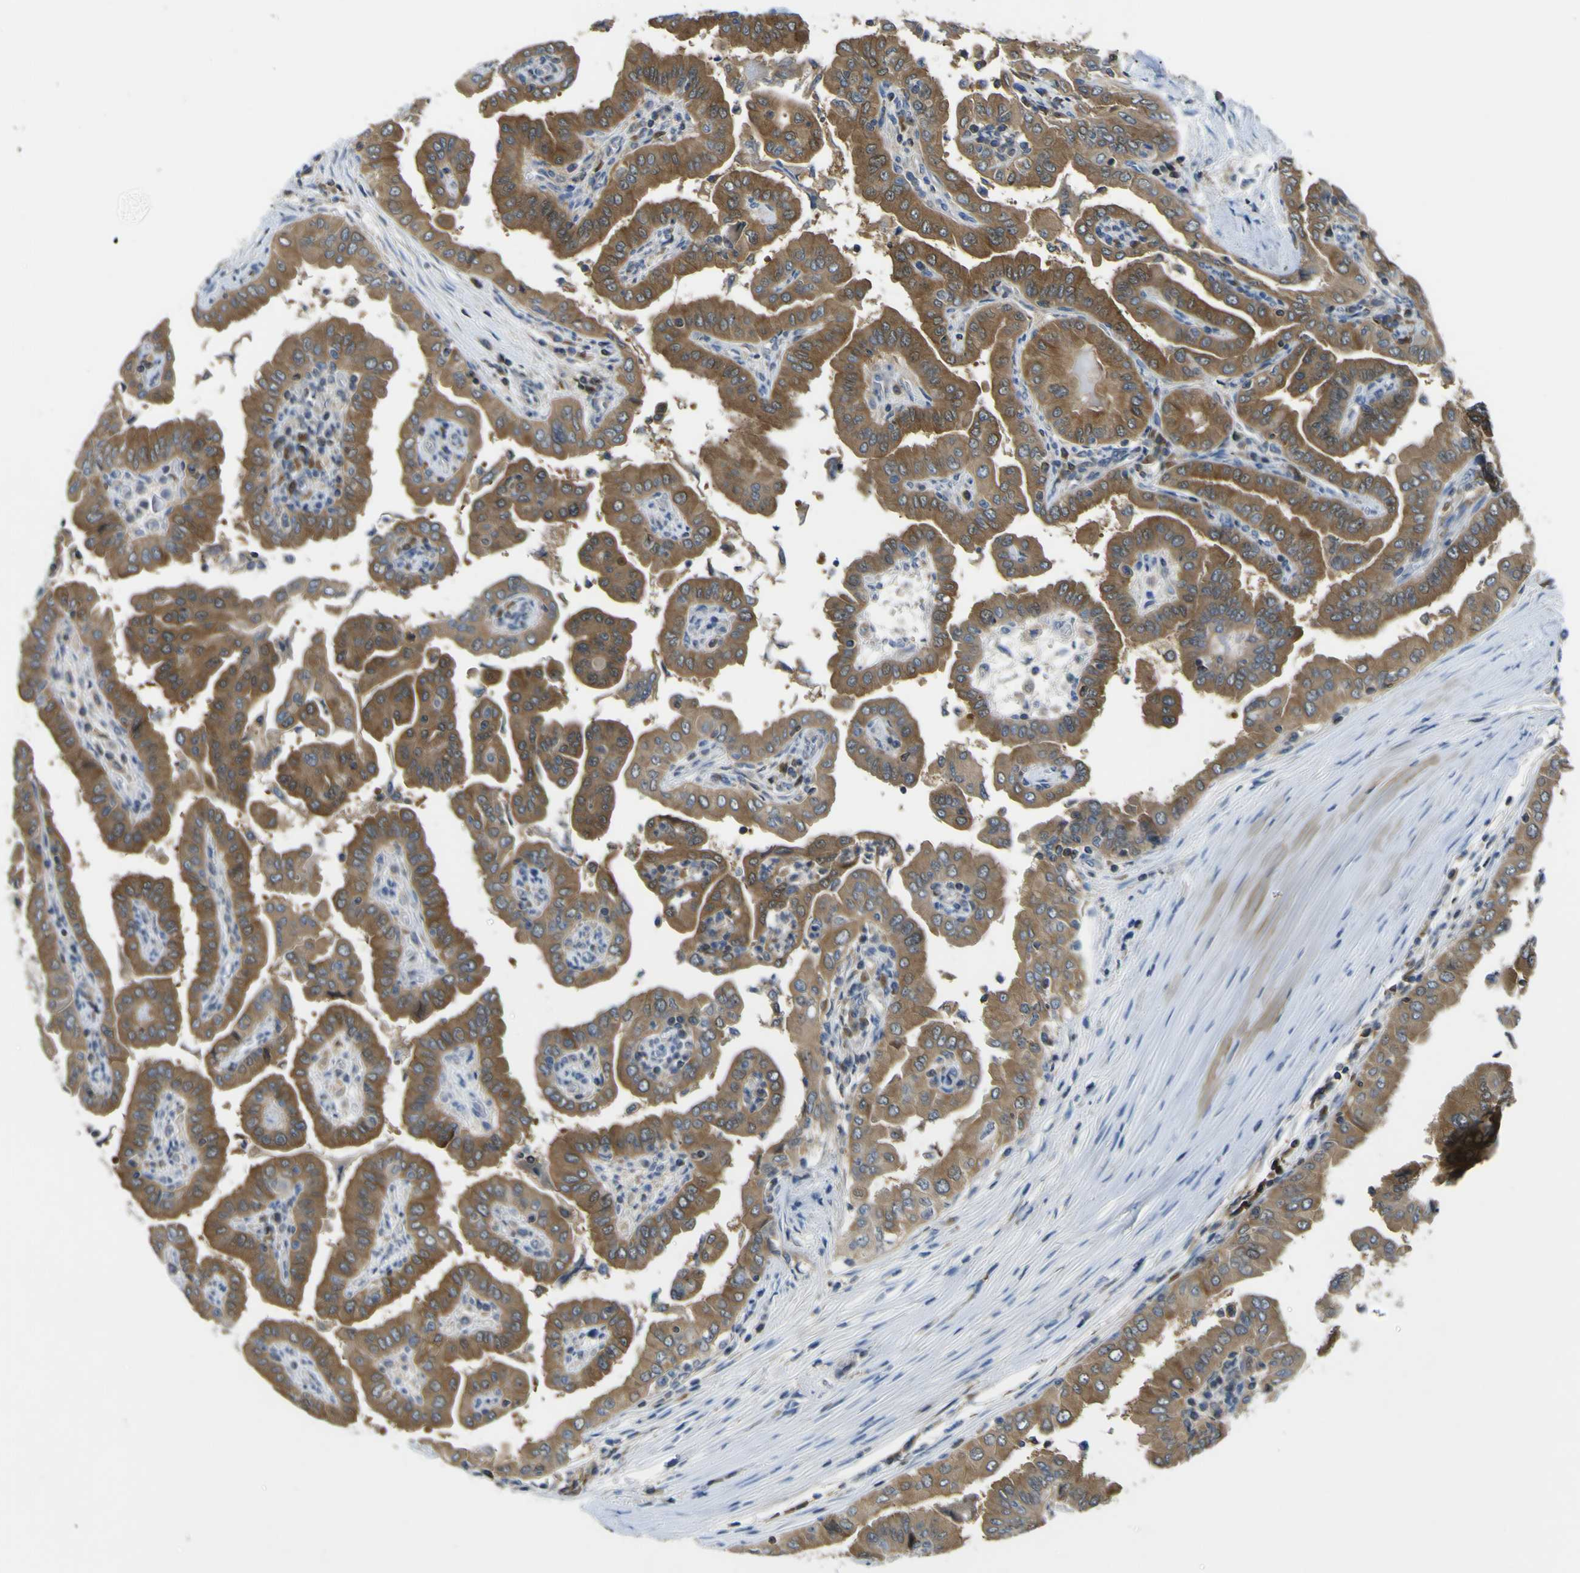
{"staining": {"intensity": "moderate", "quantity": ">75%", "location": "cytoplasmic/membranous"}, "tissue": "thyroid cancer", "cell_type": "Tumor cells", "image_type": "cancer", "snomed": [{"axis": "morphology", "description": "Papillary adenocarcinoma, NOS"}, {"axis": "topography", "description": "Thyroid gland"}], "caption": "Papillary adenocarcinoma (thyroid) stained with DAB (3,3'-diaminobenzidine) IHC reveals medium levels of moderate cytoplasmic/membranous positivity in about >75% of tumor cells.", "gene": "EML2", "patient": {"sex": "male", "age": 33}}